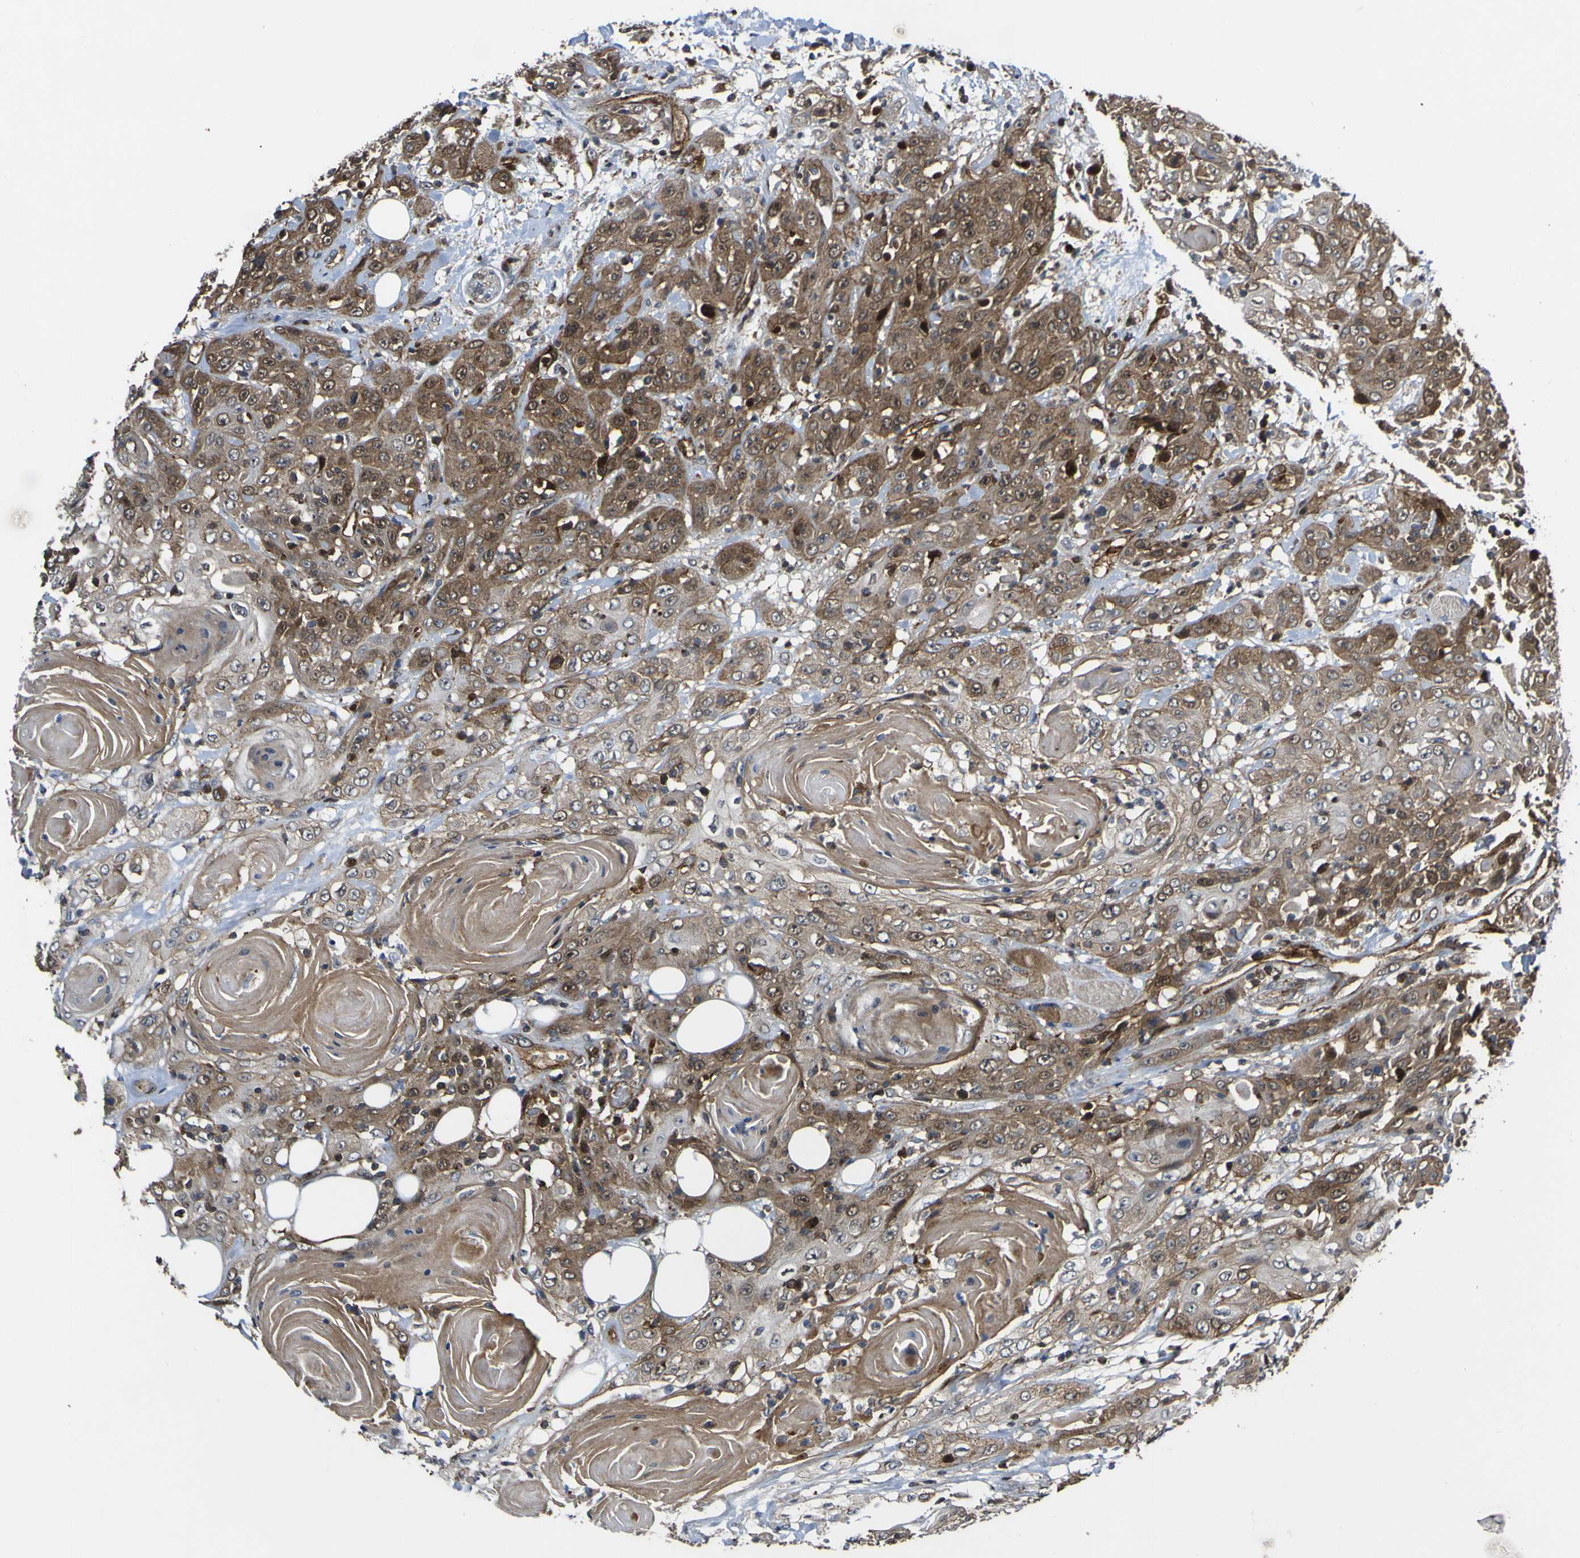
{"staining": {"intensity": "moderate", "quantity": ">75%", "location": "cytoplasmic/membranous,nuclear"}, "tissue": "head and neck cancer", "cell_type": "Tumor cells", "image_type": "cancer", "snomed": [{"axis": "morphology", "description": "Squamous cell carcinoma, NOS"}, {"axis": "topography", "description": "Head-Neck"}], "caption": "This is a photomicrograph of immunohistochemistry staining of head and neck cancer, which shows moderate positivity in the cytoplasmic/membranous and nuclear of tumor cells.", "gene": "ECE1", "patient": {"sex": "female", "age": 84}}